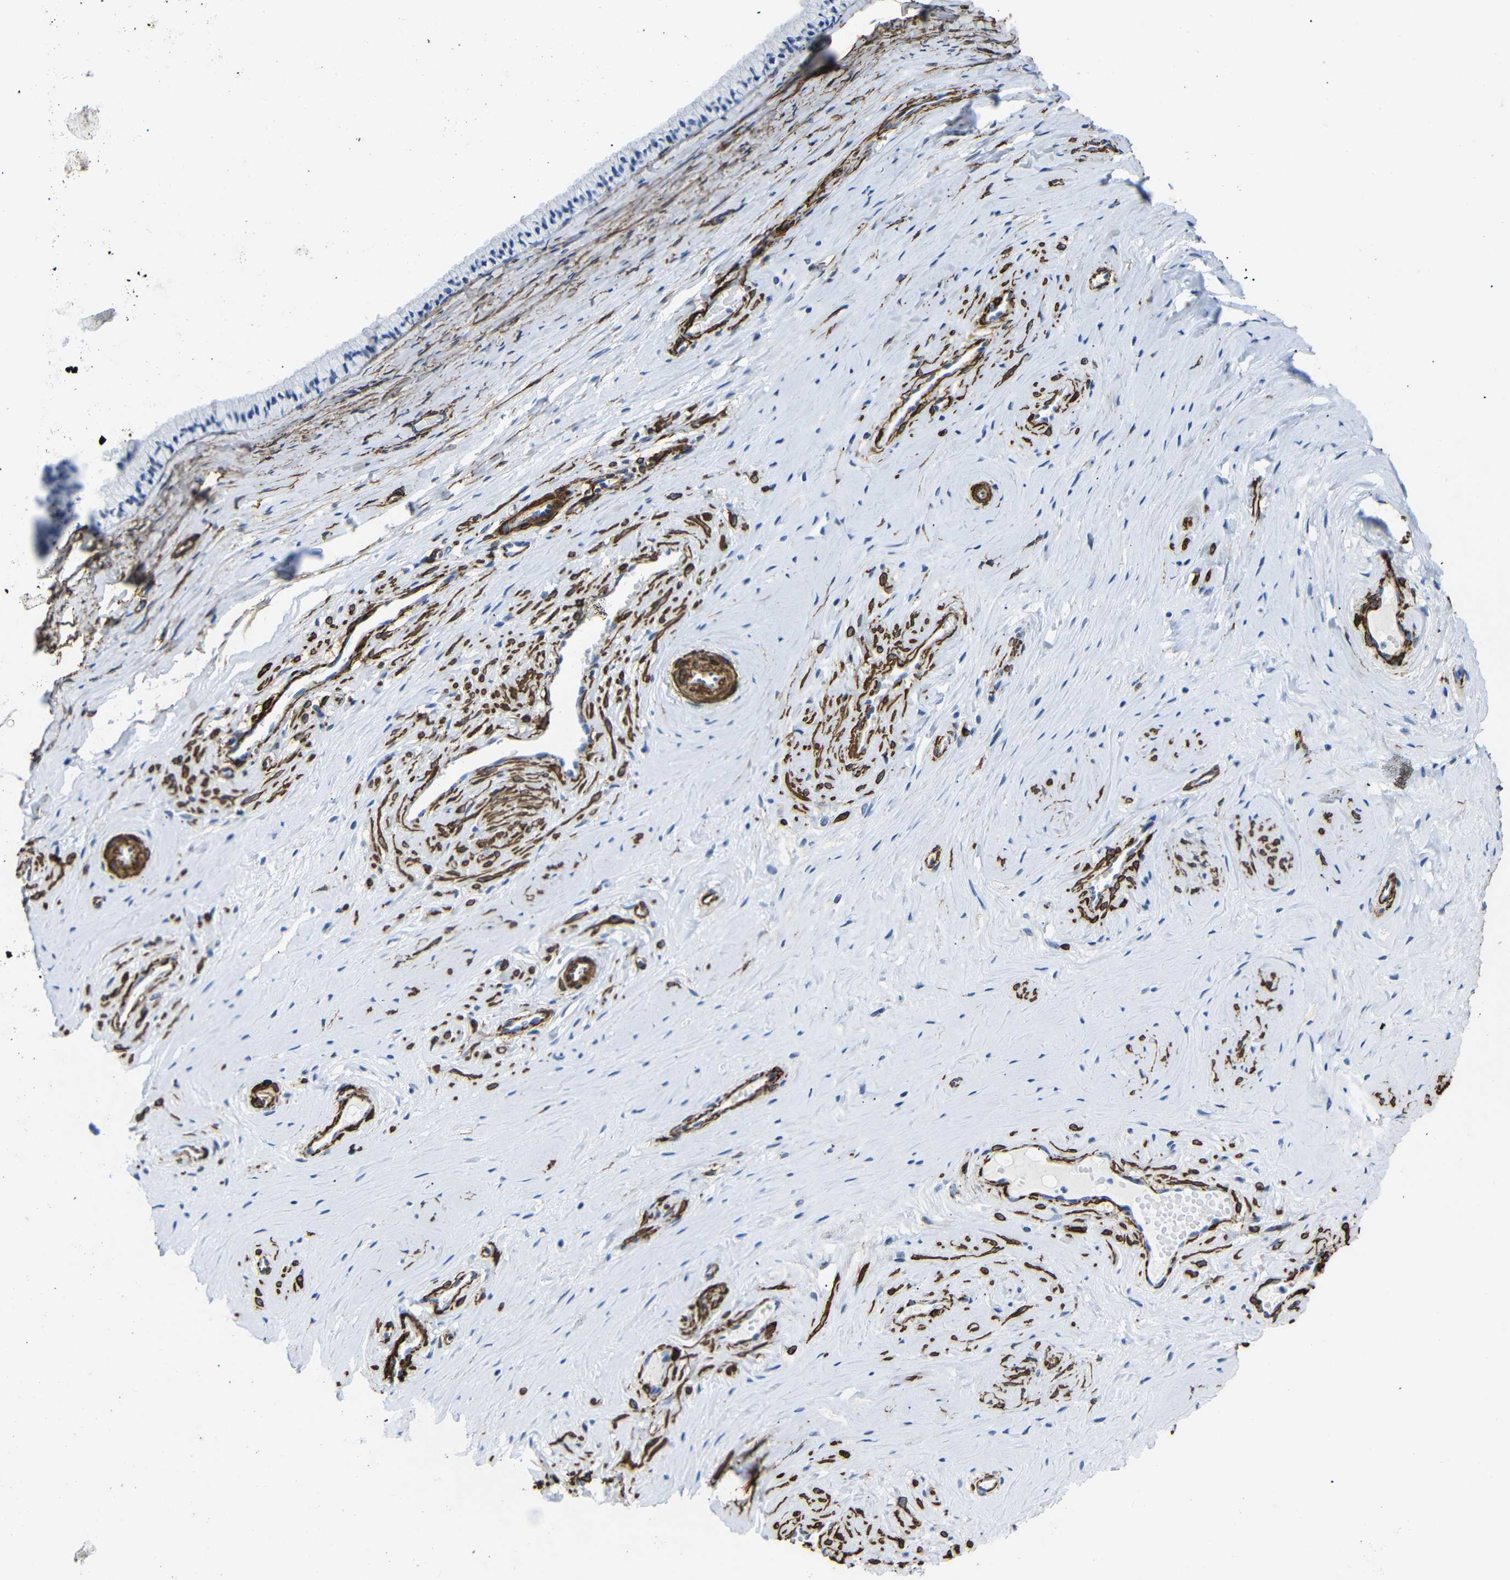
{"staining": {"intensity": "negative", "quantity": "none", "location": "none"}, "tissue": "cervix", "cell_type": "Glandular cells", "image_type": "normal", "snomed": [{"axis": "morphology", "description": "Normal tissue, NOS"}, {"axis": "topography", "description": "Cervix"}], "caption": "The immunohistochemistry micrograph has no significant staining in glandular cells of cervix.", "gene": "ACTA2", "patient": {"sex": "female", "age": 39}}